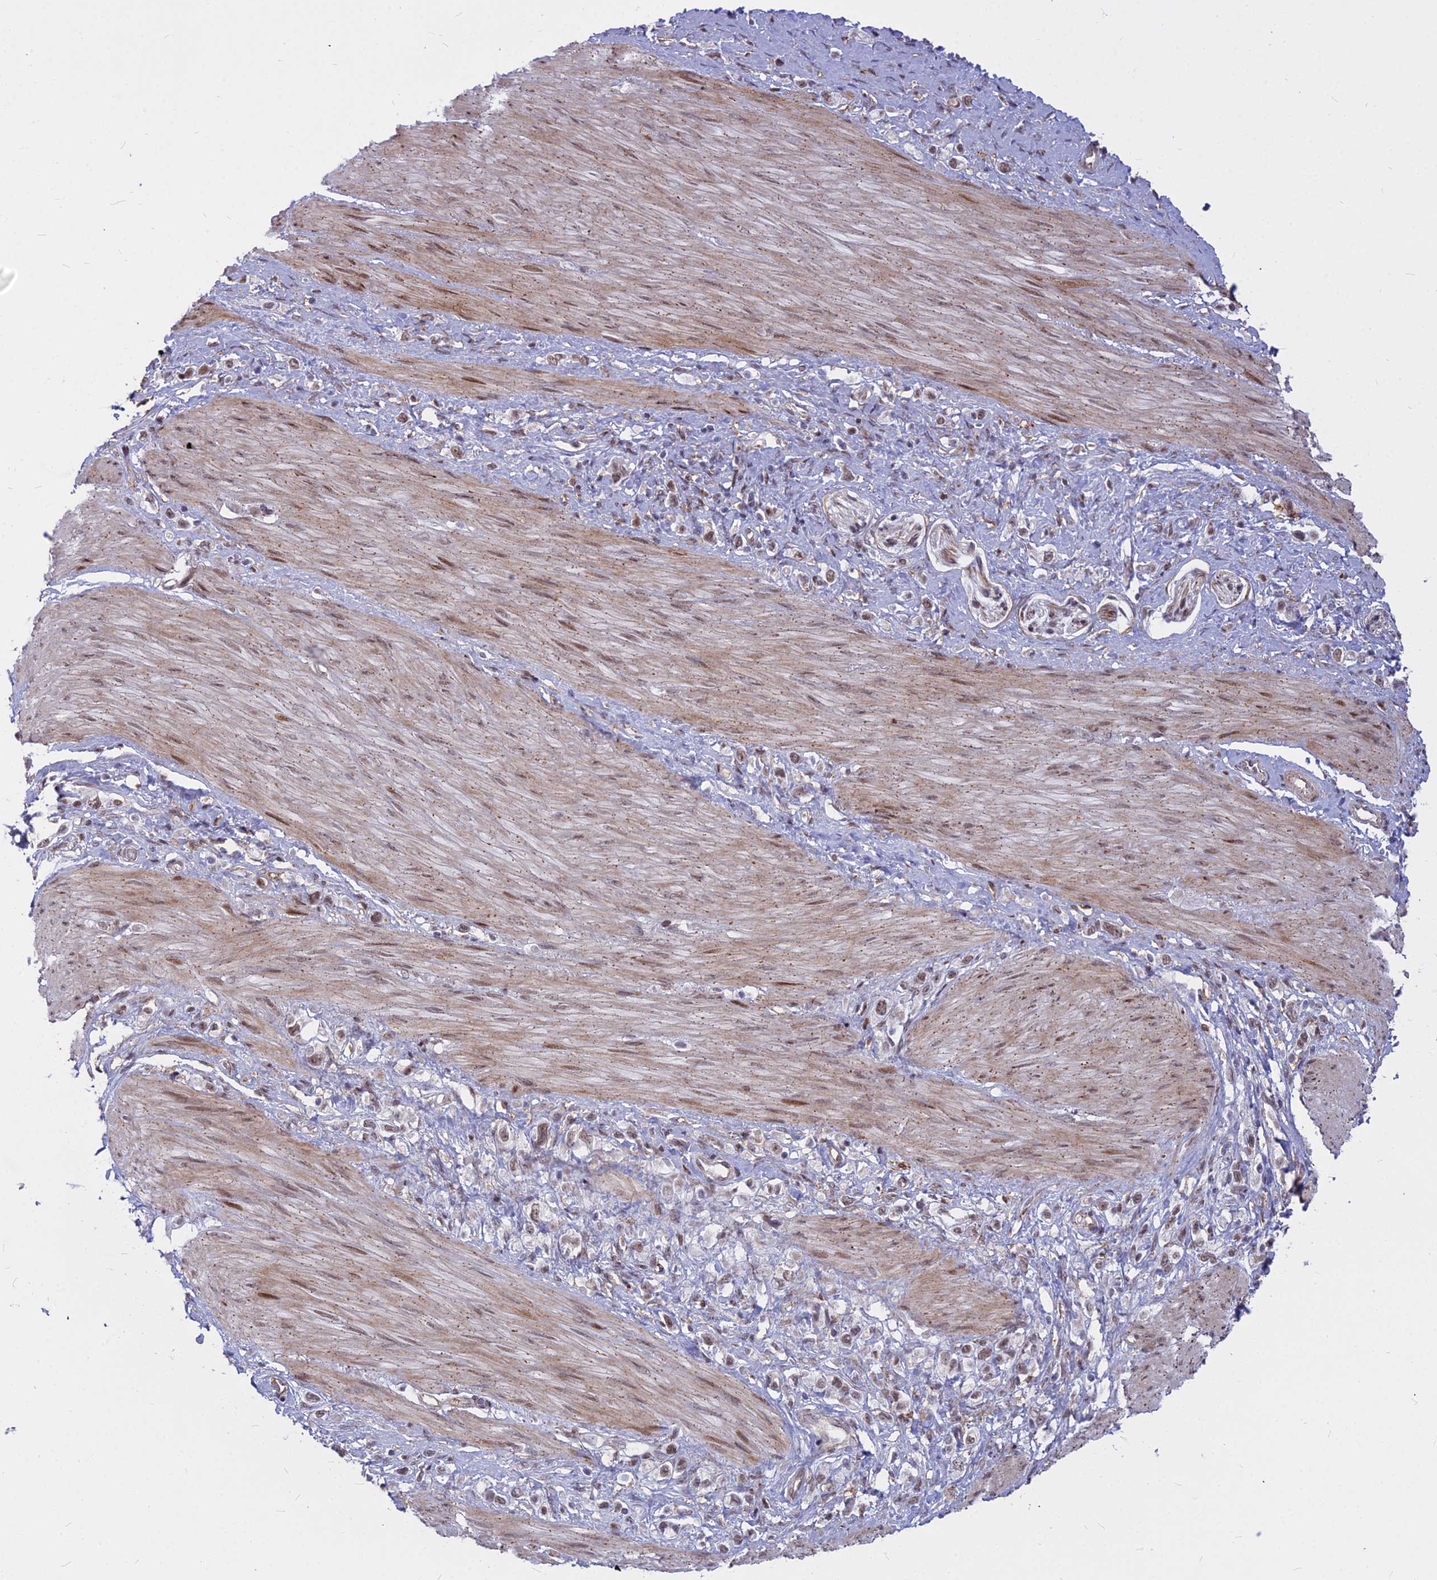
{"staining": {"intensity": "weak", "quantity": ">75%", "location": "nuclear"}, "tissue": "stomach cancer", "cell_type": "Tumor cells", "image_type": "cancer", "snomed": [{"axis": "morphology", "description": "Adenocarcinoma, NOS"}, {"axis": "topography", "description": "Stomach"}], "caption": "Protein expression analysis of stomach cancer shows weak nuclear positivity in about >75% of tumor cells.", "gene": "ALG10", "patient": {"sex": "female", "age": 65}}